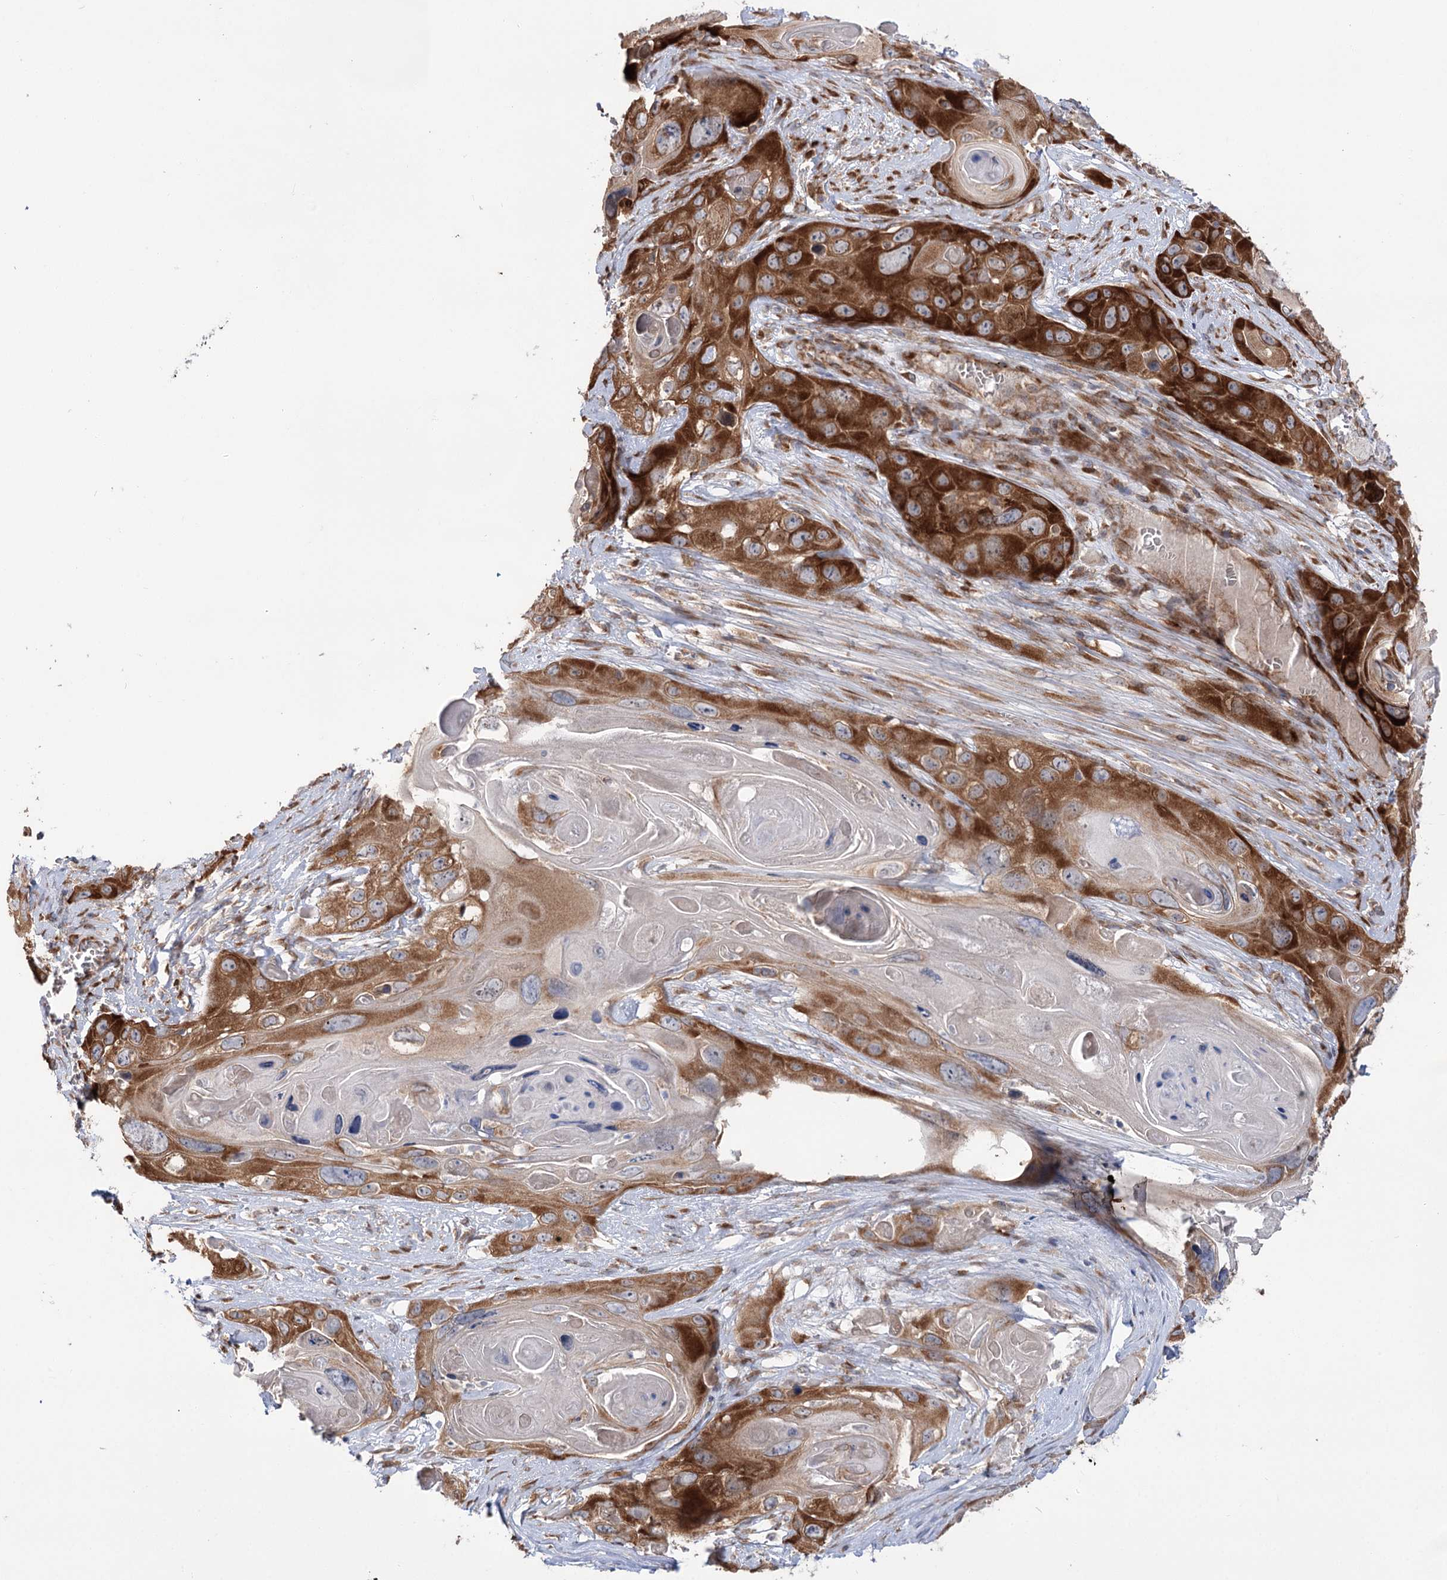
{"staining": {"intensity": "strong", "quantity": ">75%", "location": "cytoplasmic/membranous"}, "tissue": "skin cancer", "cell_type": "Tumor cells", "image_type": "cancer", "snomed": [{"axis": "morphology", "description": "Squamous cell carcinoma, NOS"}, {"axis": "topography", "description": "Skin"}], "caption": "About >75% of tumor cells in skin squamous cell carcinoma exhibit strong cytoplasmic/membranous protein positivity as visualized by brown immunohistochemical staining.", "gene": "VWA2", "patient": {"sex": "male", "age": 55}}